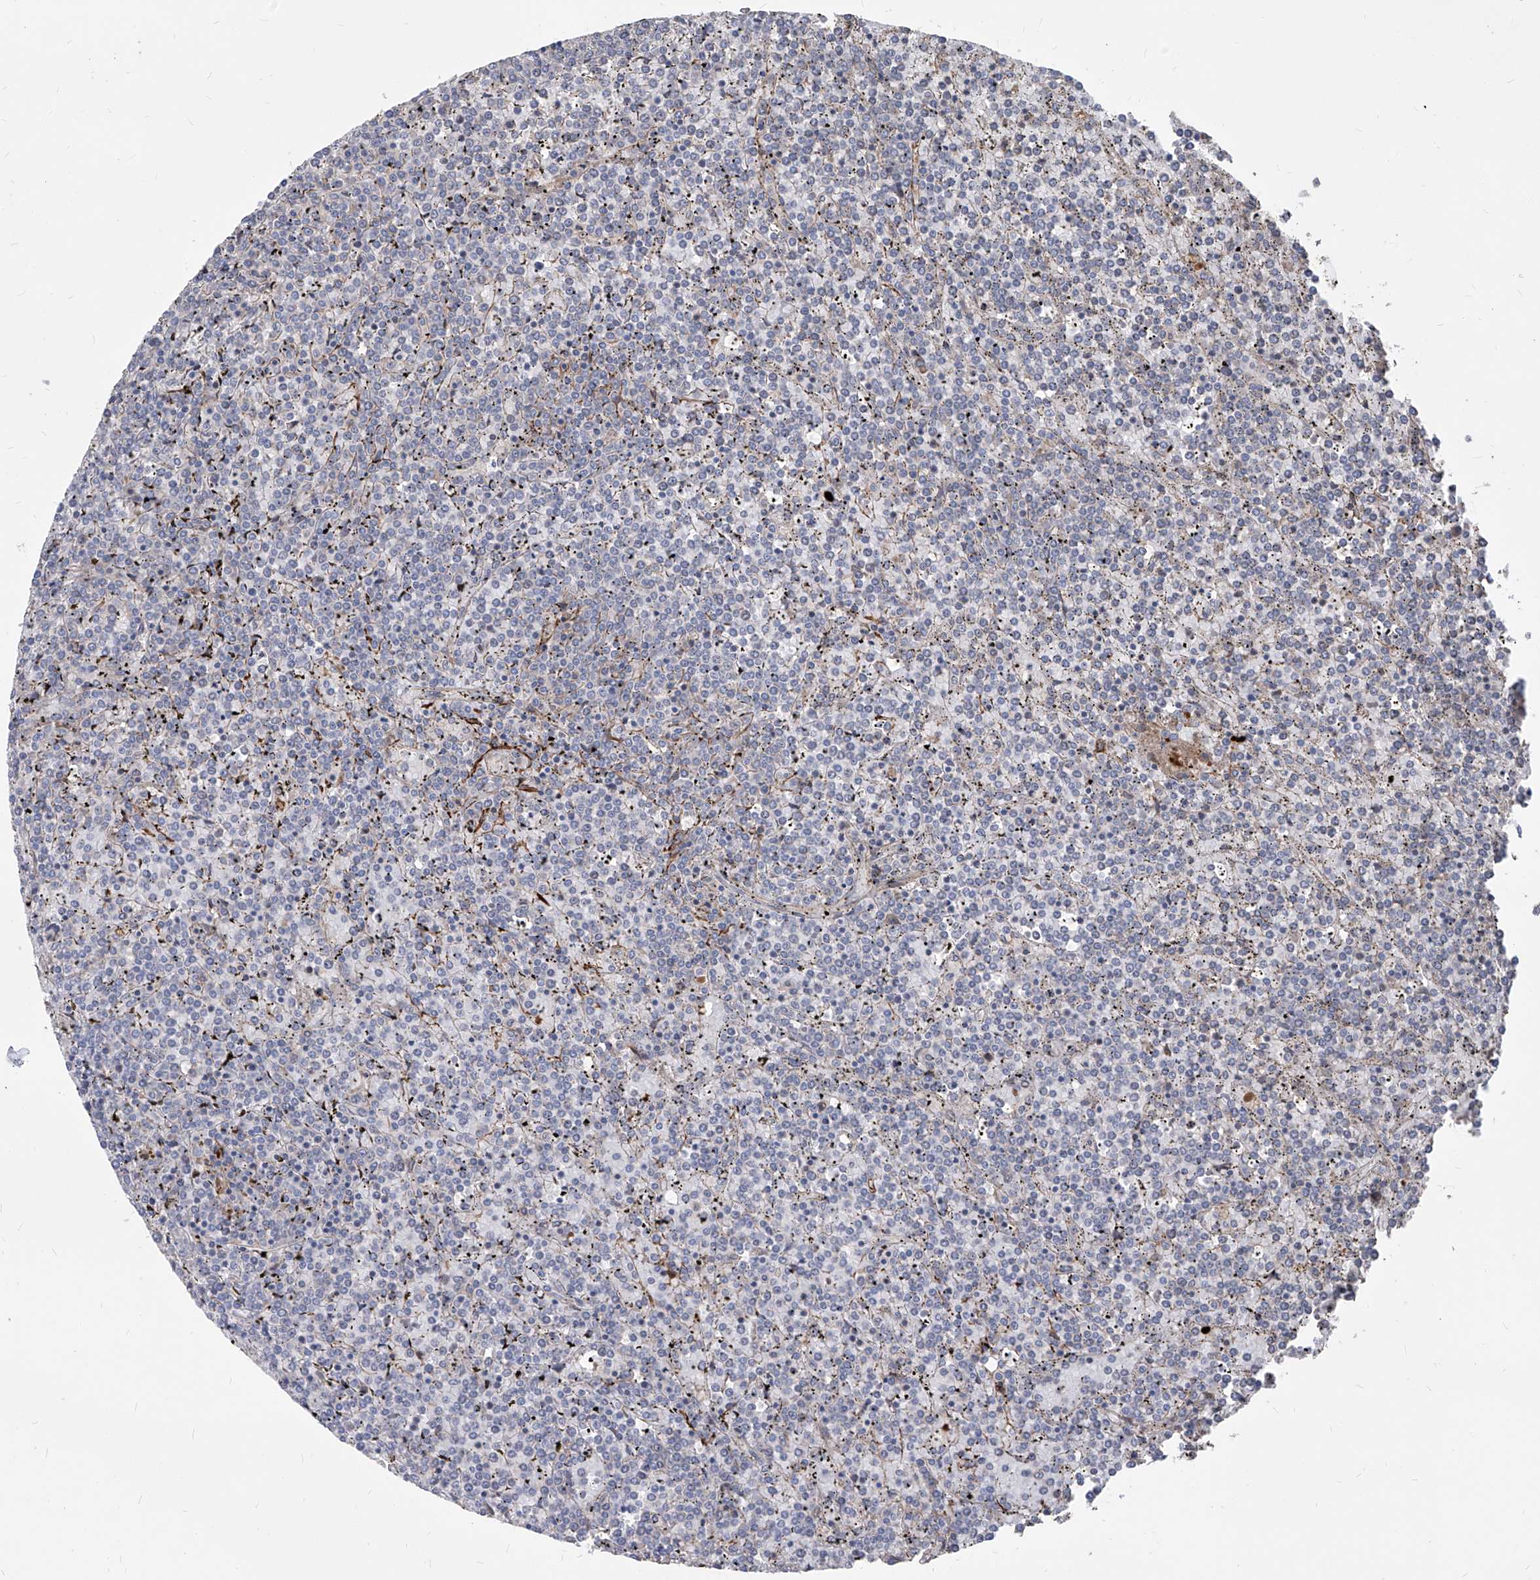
{"staining": {"intensity": "negative", "quantity": "none", "location": "none"}, "tissue": "lymphoma", "cell_type": "Tumor cells", "image_type": "cancer", "snomed": [{"axis": "morphology", "description": "Malignant lymphoma, non-Hodgkin's type, Low grade"}, {"axis": "topography", "description": "Spleen"}], "caption": "Tumor cells are negative for brown protein staining in lymphoma.", "gene": "FAM83B", "patient": {"sex": "female", "age": 19}}